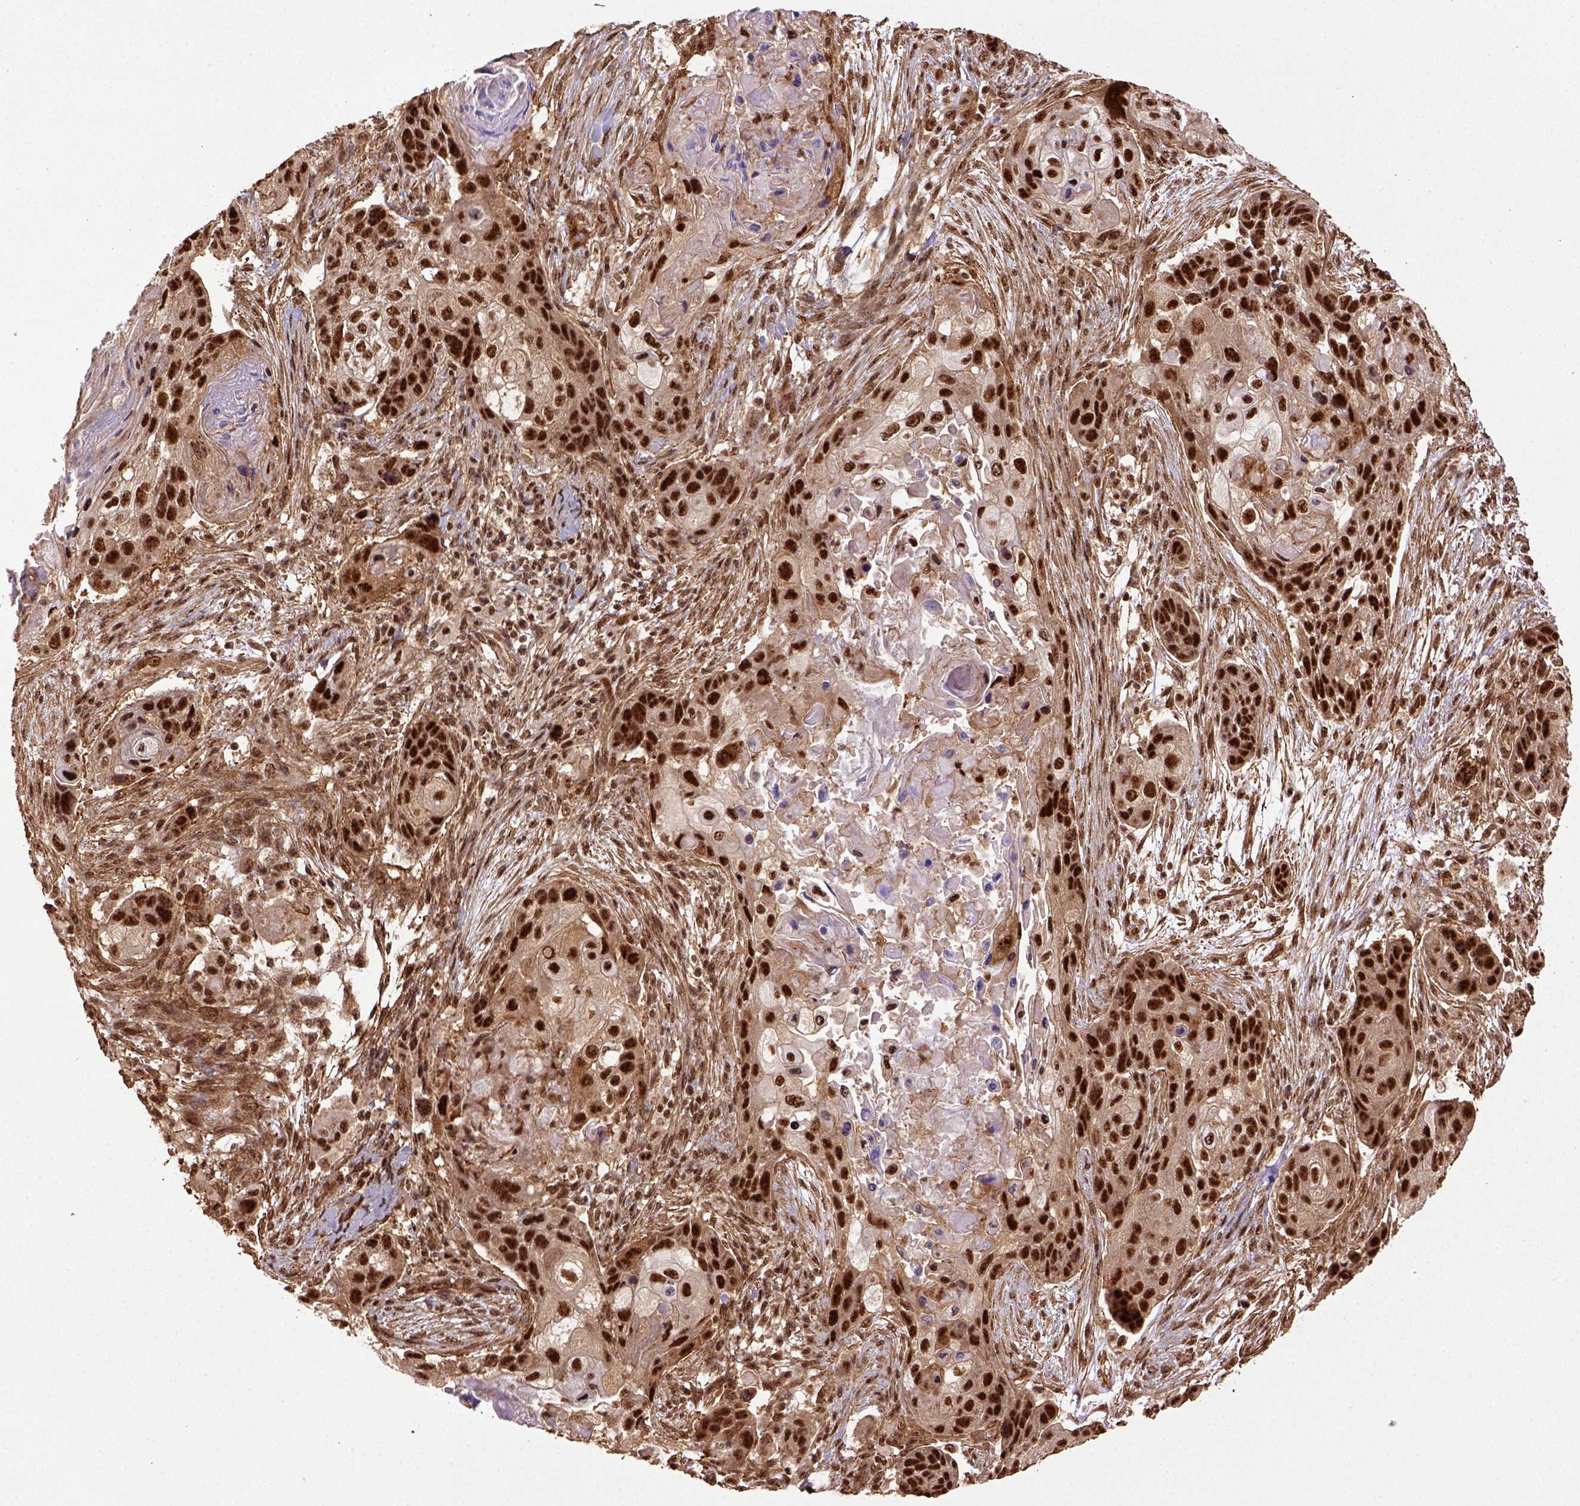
{"staining": {"intensity": "strong", "quantity": ">75%", "location": "nuclear"}, "tissue": "lung cancer", "cell_type": "Tumor cells", "image_type": "cancer", "snomed": [{"axis": "morphology", "description": "Squamous cell carcinoma, NOS"}, {"axis": "topography", "description": "Lung"}], "caption": "Lung cancer stained for a protein exhibits strong nuclear positivity in tumor cells.", "gene": "PPIG", "patient": {"sex": "male", "age": 69}}